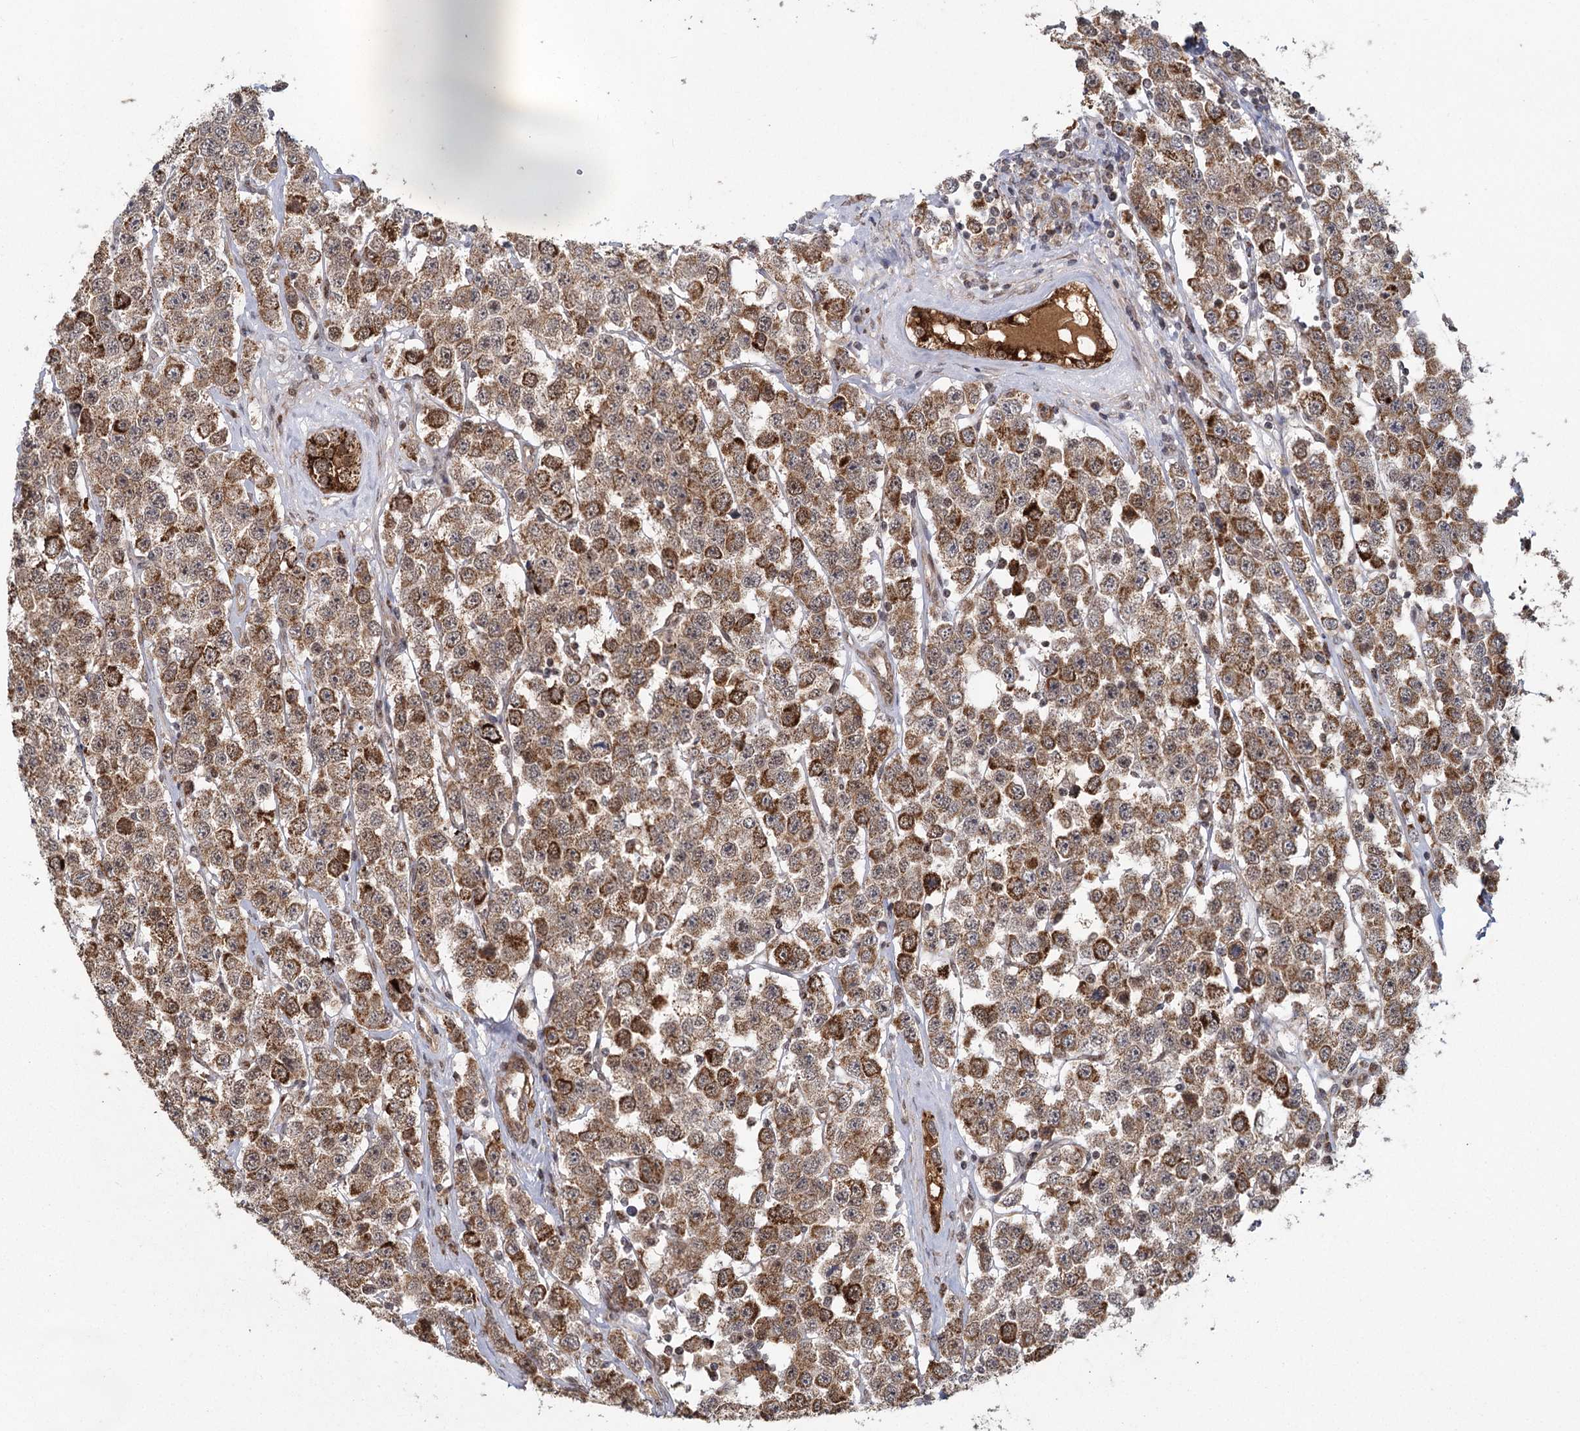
{"staining": {"intensity": "moderate", "quantity": ">75%", "location": "cytoplasmic/membranous"}, "tissue": "testis cancer", "cell_type": "Tumor cells", "image_type": "cancer", "snomed": [{"axis": "morphology", "description": "Seminoma, NOS"}, {"axis": "topography", "description": "Testis"}], "caption": "Human seminoma (testis) stained with a brown dye shows moderate cytoplasmic/membranous positive staining in about >75% of tumor cells.", "gene": "ZCCHC24", "patient": {"sex": "male", "age": 28}}